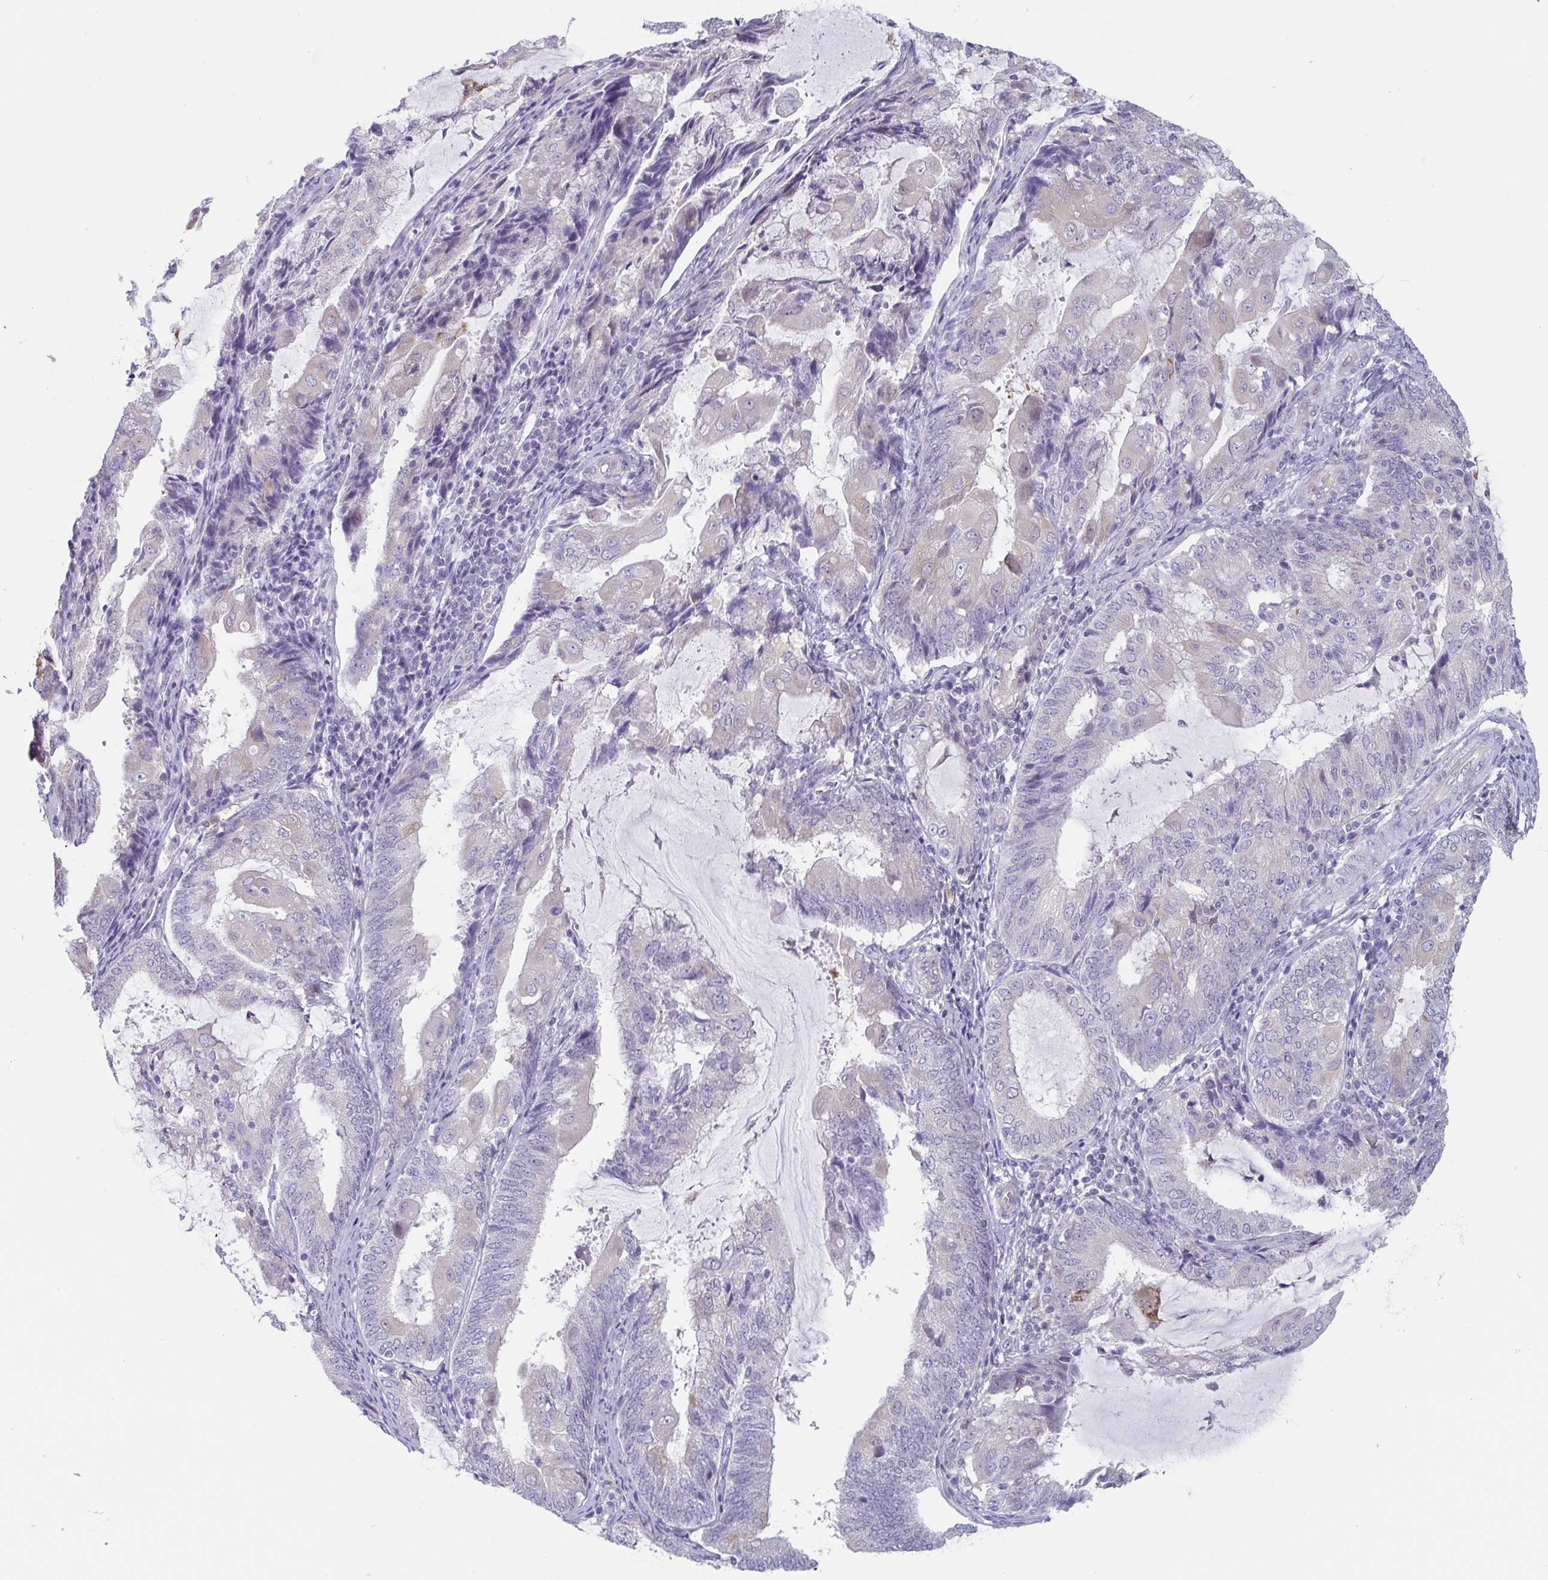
{"staining": {"intensity": "negative", "quantity": "none", "location": "none"}, "tissue": "endometrial cancer", "cell_type": "Tumor cells", "image_type": "cancer", "snomed": [{"axis": "morphology", "description": "Adenocarcinoma, NOS"}, {"axis": "topography", "description": "Endometrium"}], "caption": "Tumor cells show no significant positivity in endometrial cancer.", "gene": "PTPRD", "patient": {"sex": "female", "age": 81}}